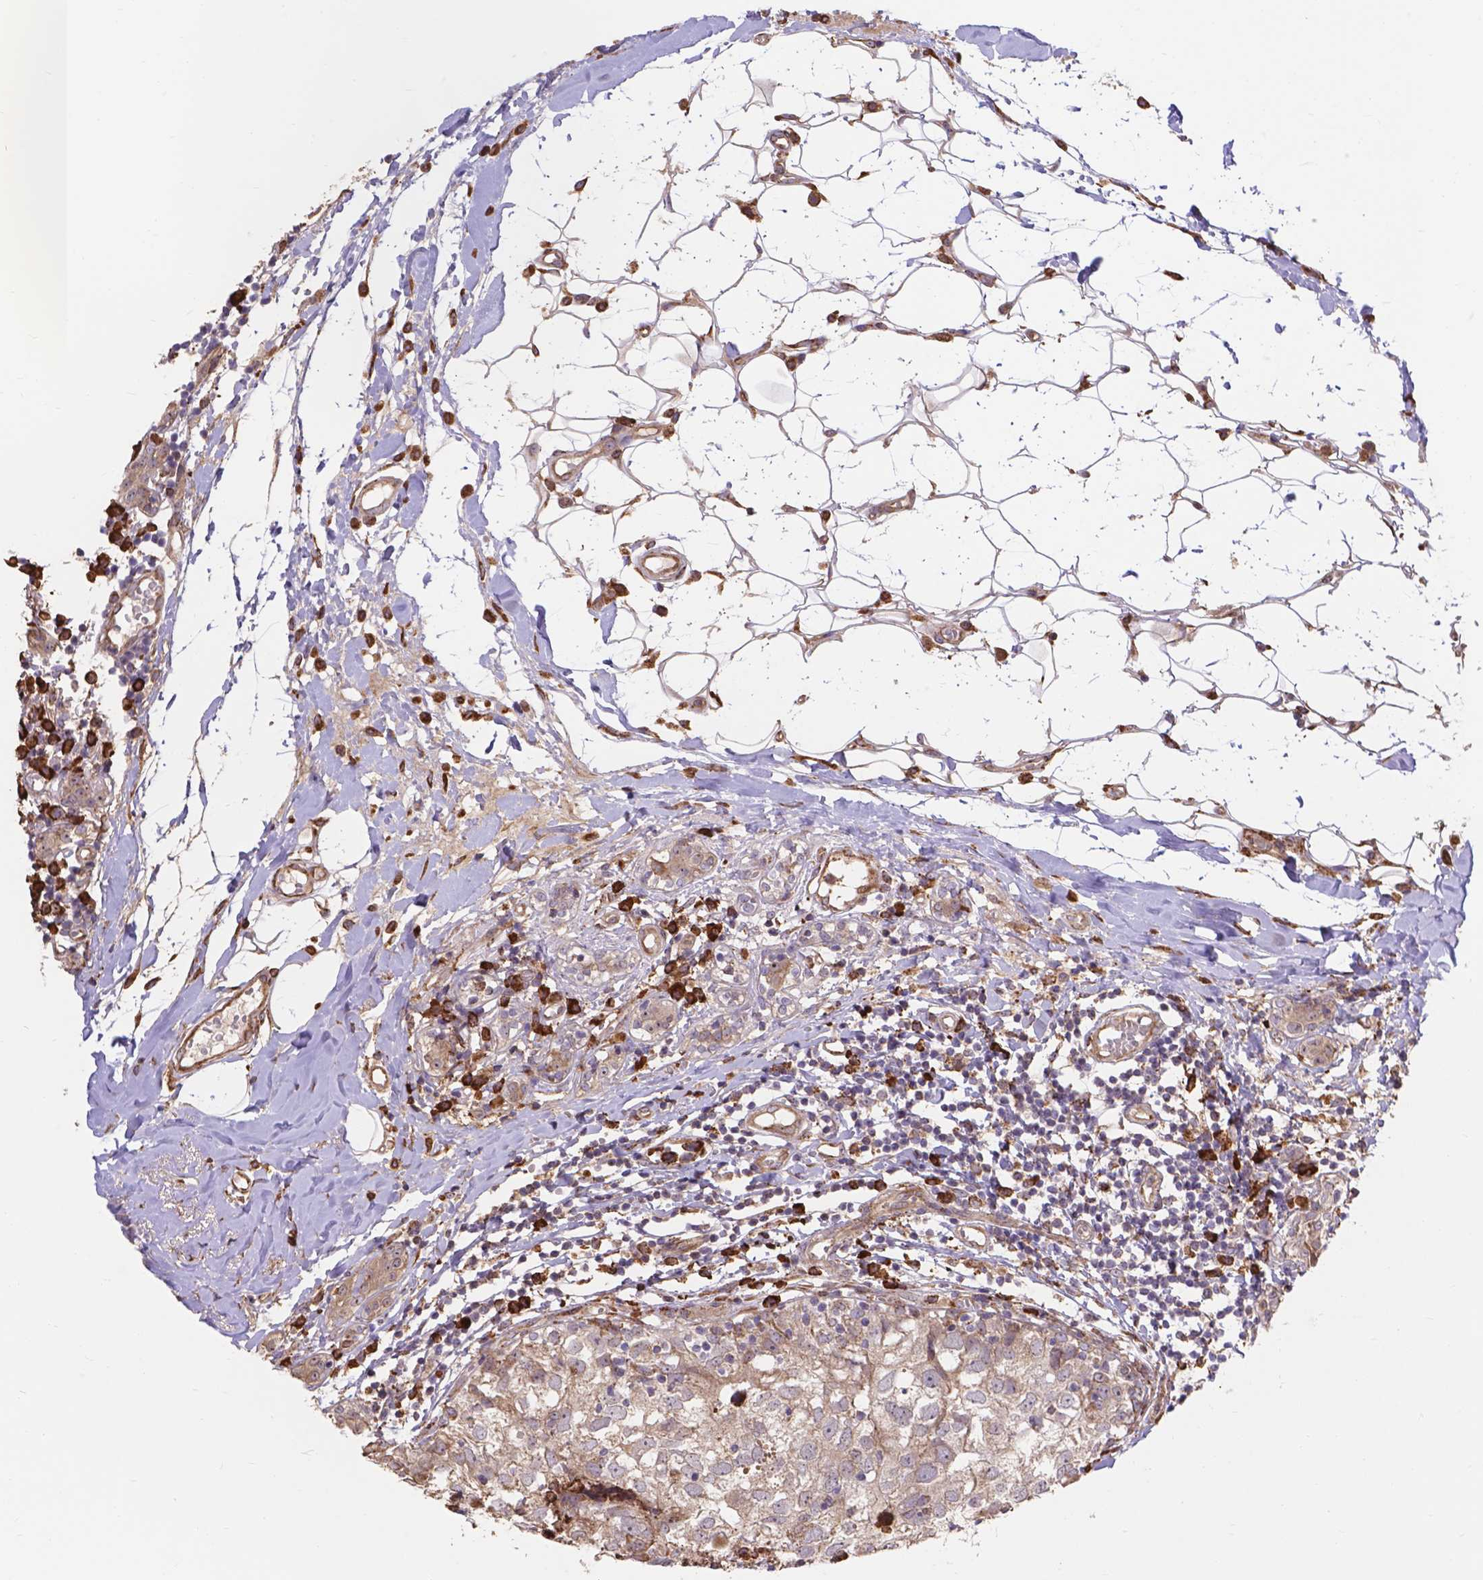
{"staining": {"intensity": "weak", "quantity": ">75%", "location": "cytoplasmic/membranous"}, "tissue": "breast cancer", "cell_type": "Tumor cells", "image_type": "cancer", "snomed": [{"axis": "morphology", "description": "Duct carcinoma"}, {"axis": "topography", "description": "Breast"}], "caption": "Breast cancer stained with a protein marker shows weak staining in tumor cells.", "gene": "IPO11", "patient": {"sex": "female", "age": 30}}